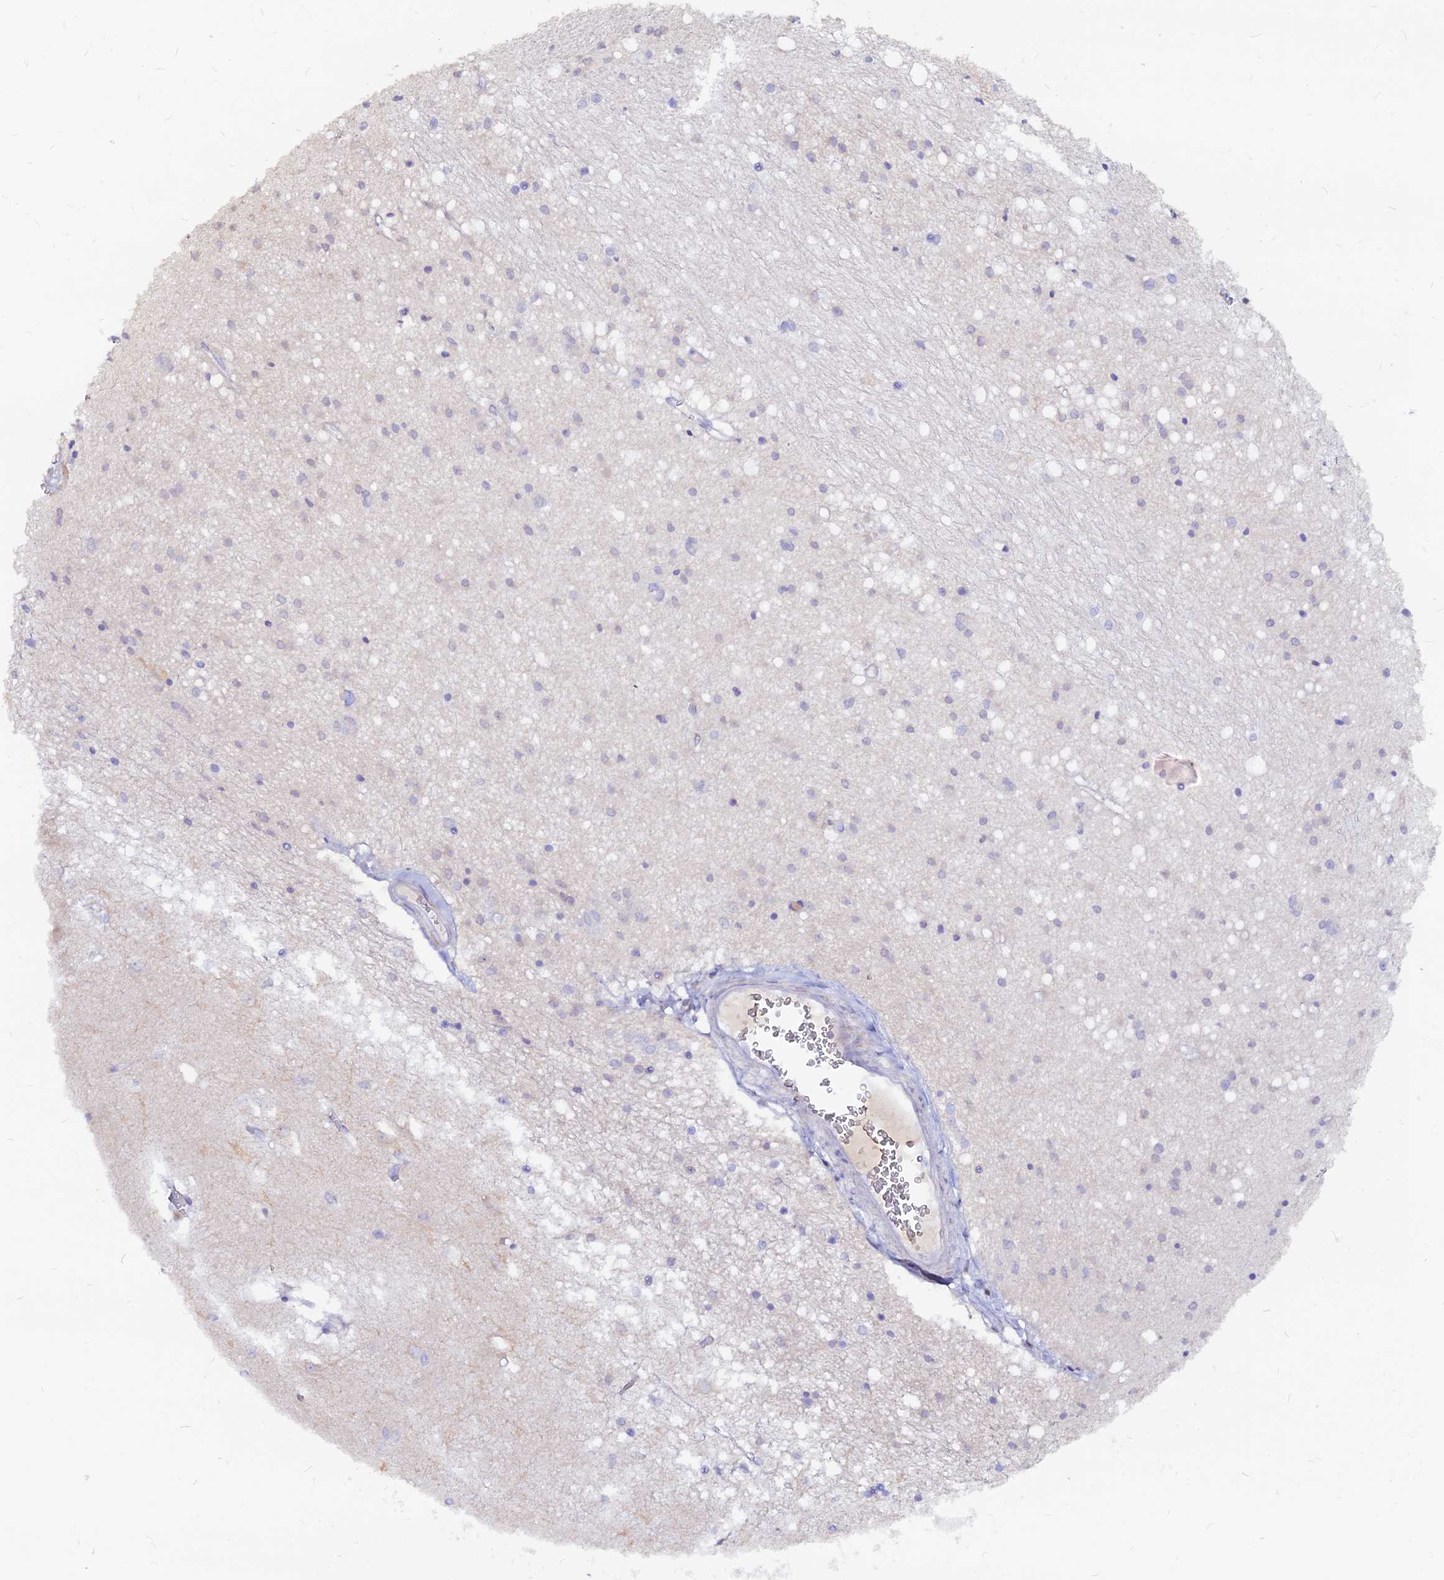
{"staining": {"intensity": "negative", "quantity": "none", "location": "none"}, "tissue": "caudate", "cell_type": "Glial cells", "image_type": "normal", "snomed": [{"axis": "morphology", "description": "Normal tissue, NOS"}, {"axis": "topography", "description": "Lateral ventricle wall"}], "caption": "Caudate stained for a protein using immunohistochemistry (IHC) demonstrates no staining glial cells.", "gene": "DENND2D", "patient": {"sex": "male", "age": 37}}